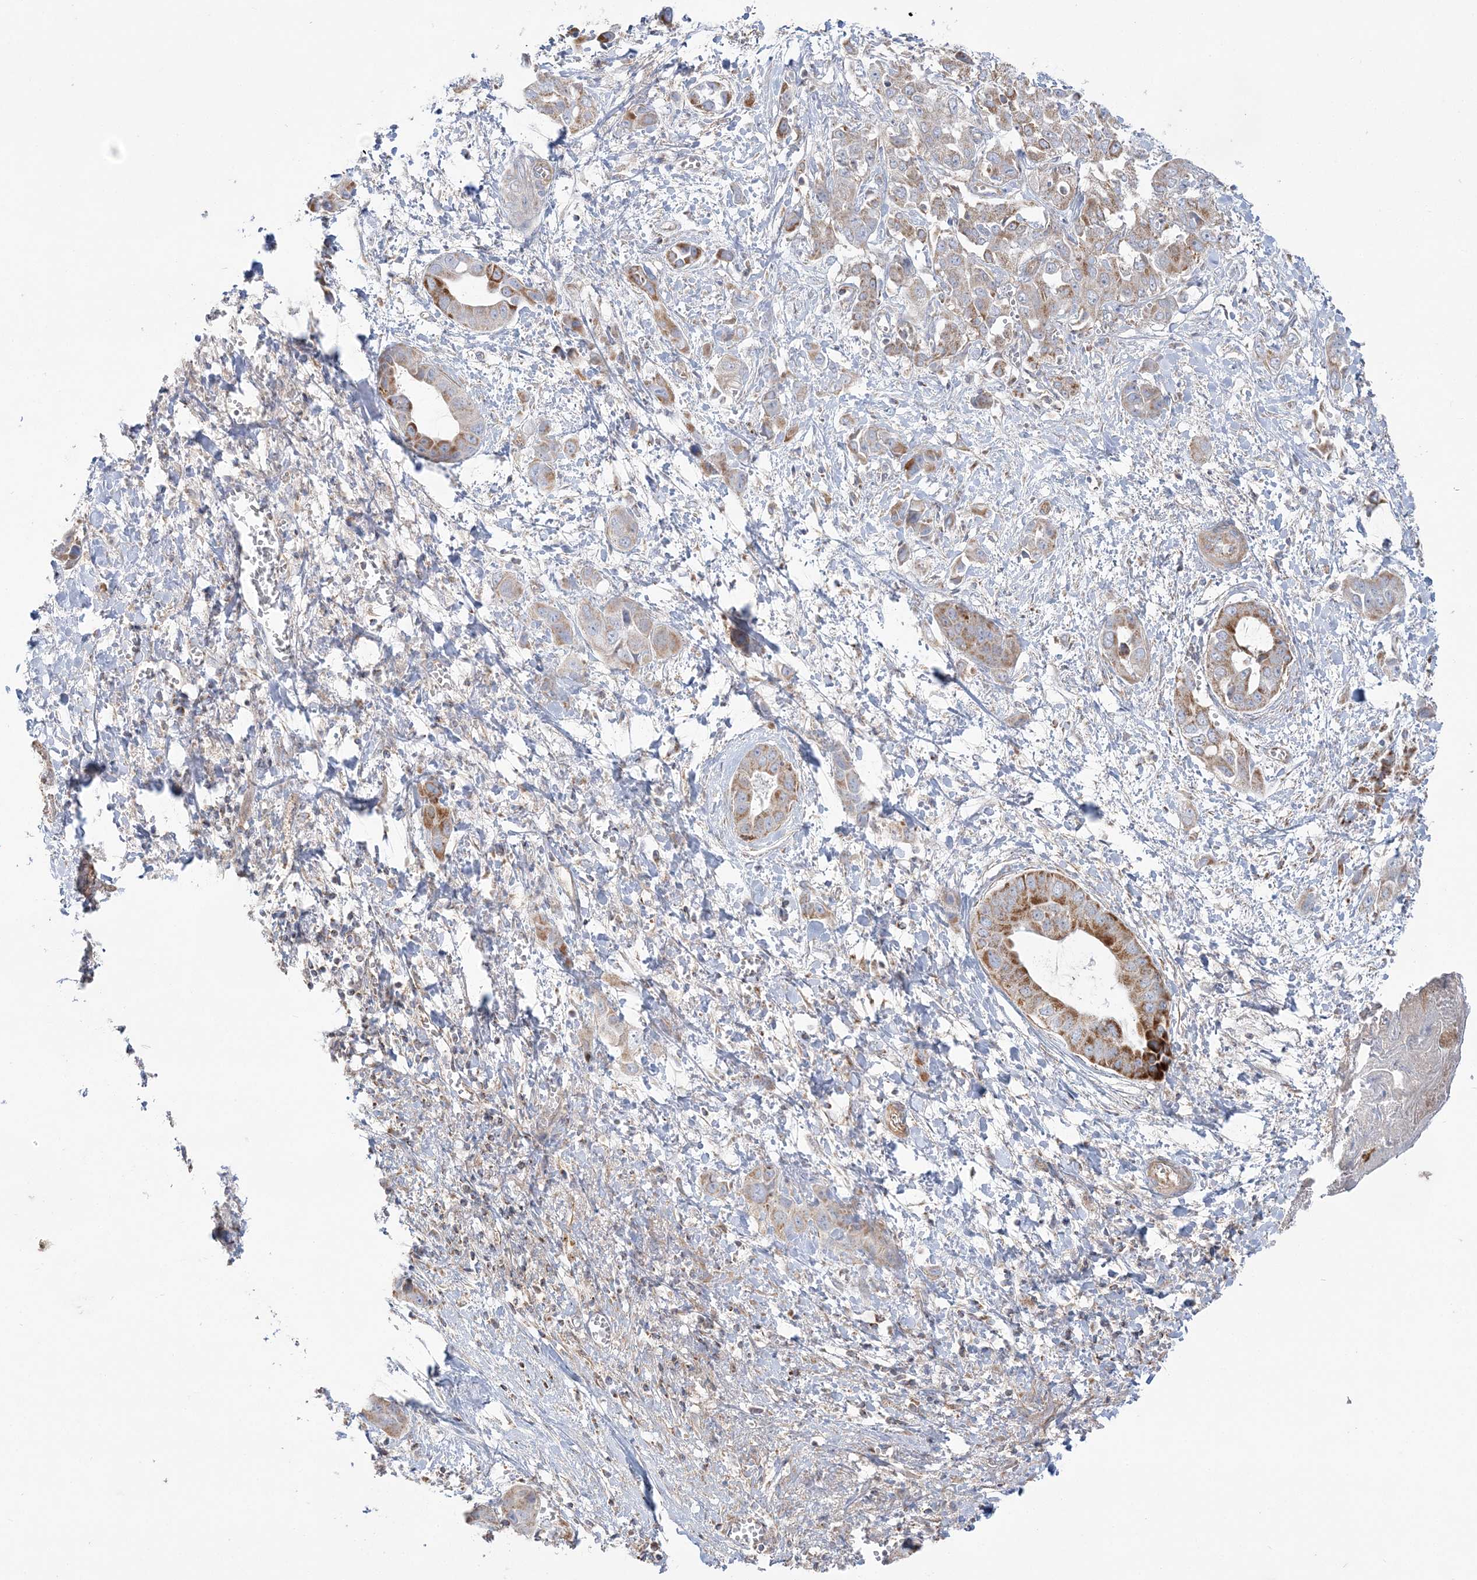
{"staining": {"intensity": "moderate", "quantity": "25%-75%", "location": "cytoplasmic/membranous"}, "tissue": "liver cancer", "cell_type": "Tumor cells", "image_type": "cancer", "snomed": [{"axis": "morphology", "description": "Cholangiocarcinoma"}, {"axis": "topography", "description": "Liver"}], "caption": "IHC image of neoplastic tissue: human liver cancer (cholangiocarcinoma) stained using immunohistochemistry (IHC) displays medium levels of moderate protein expression localized specifically in the cytoplasmic/membranous of tumor cells, appearing as a cytoplasmic/membranous brown color.", "gene": "SCLT1", "patient": {"sex": "female", "age": 52}}